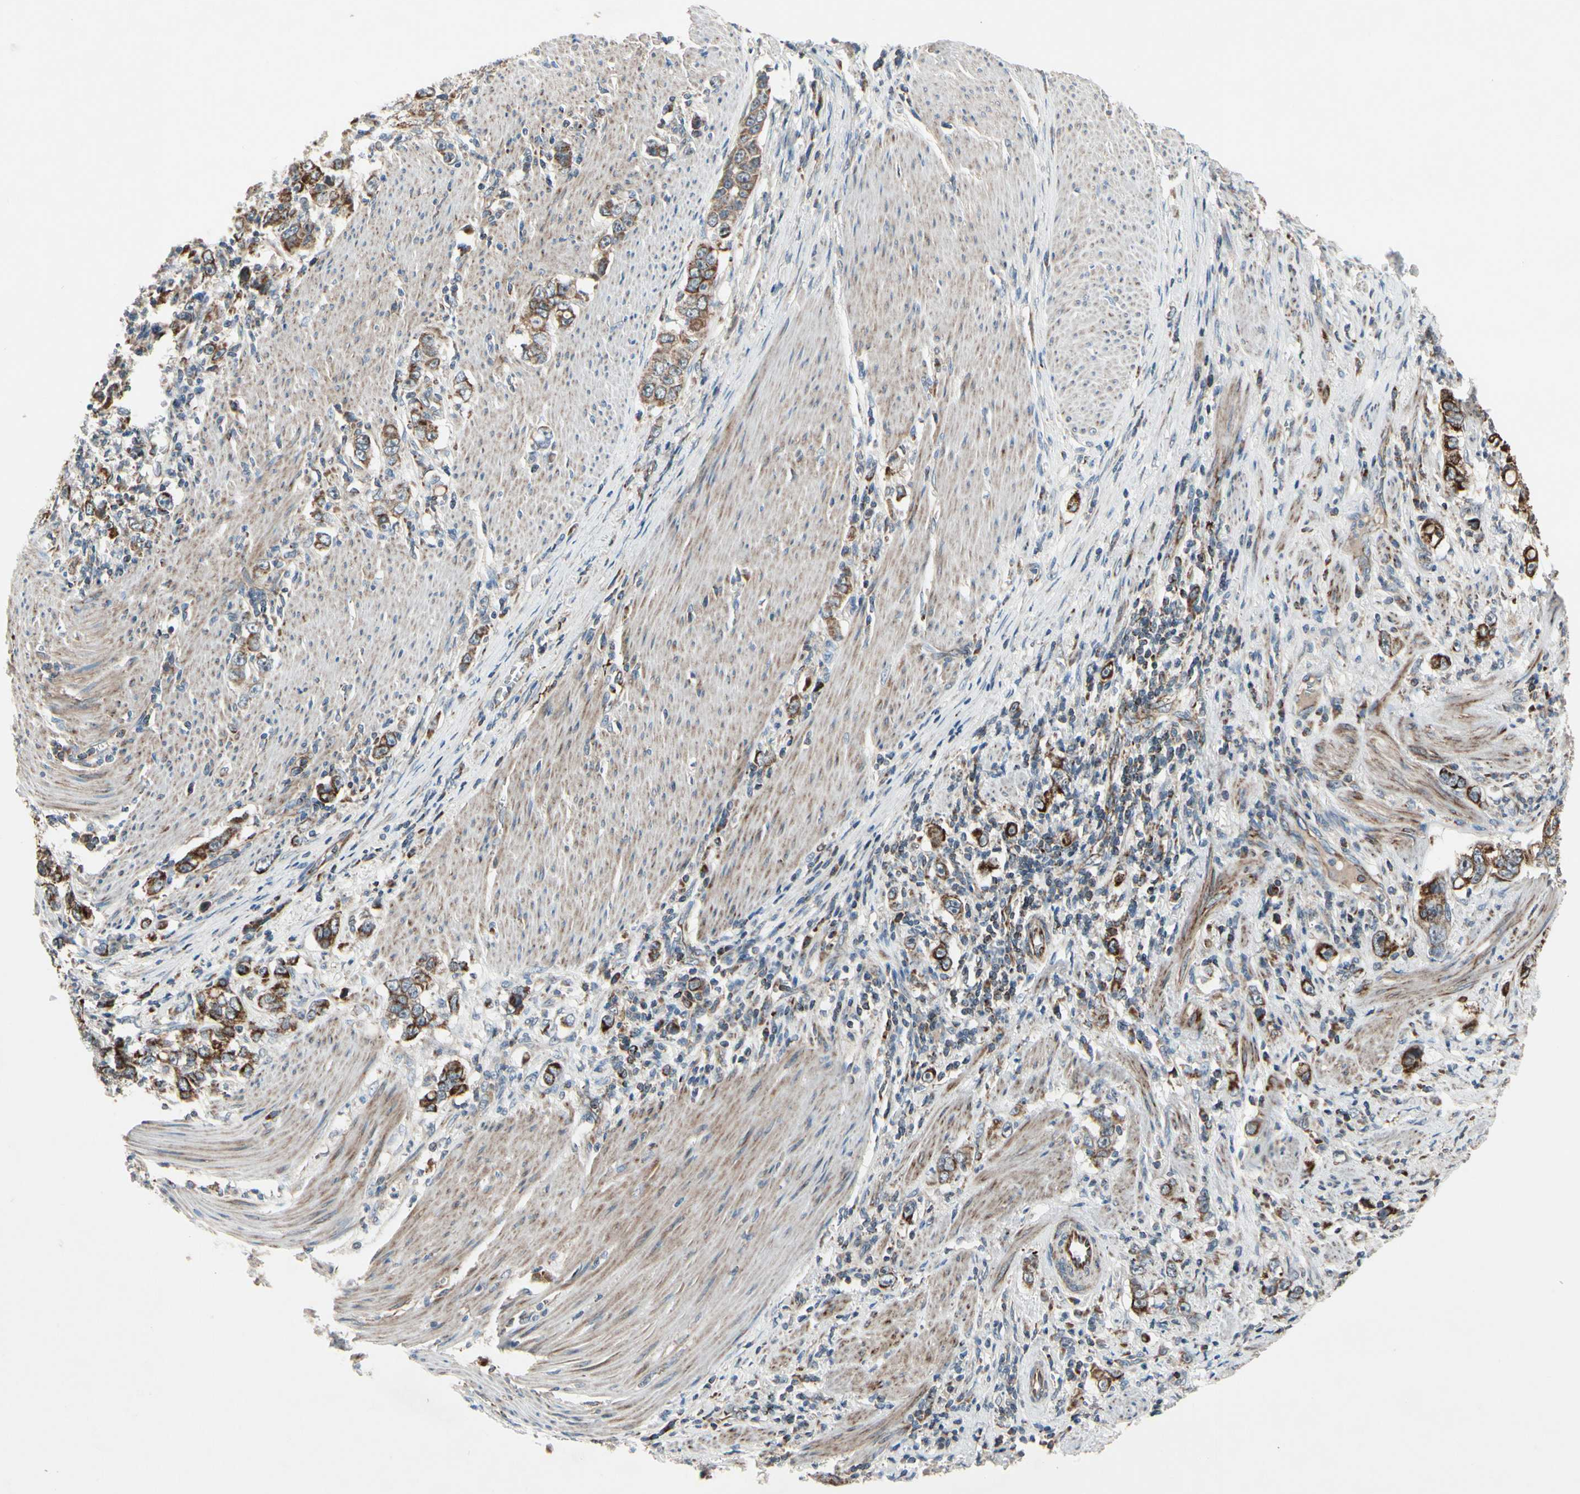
{"staining": {"intensity": "moderate", "quantity": ">75%", "location": "cytoplasmic/membranous"}, "tissue": "stomach cancer", "cell_type": "Tumor cells", "image_type": "cancer", "snomed": [{"axis": "morphology", "description": "Adenocarcinoma, NOS"}, {"axis": "topography", "description": "Stomach, lower"}], "caption": "Moderate cytoplasmic/membranous expression is identified in about >75% of tumor cells in stomach adenocarcinoma. The protein is shown in brown color, while the nuclei are stained blue.", "gene": "CPT1A", "patient": {"sex": "female", "age": 72}}